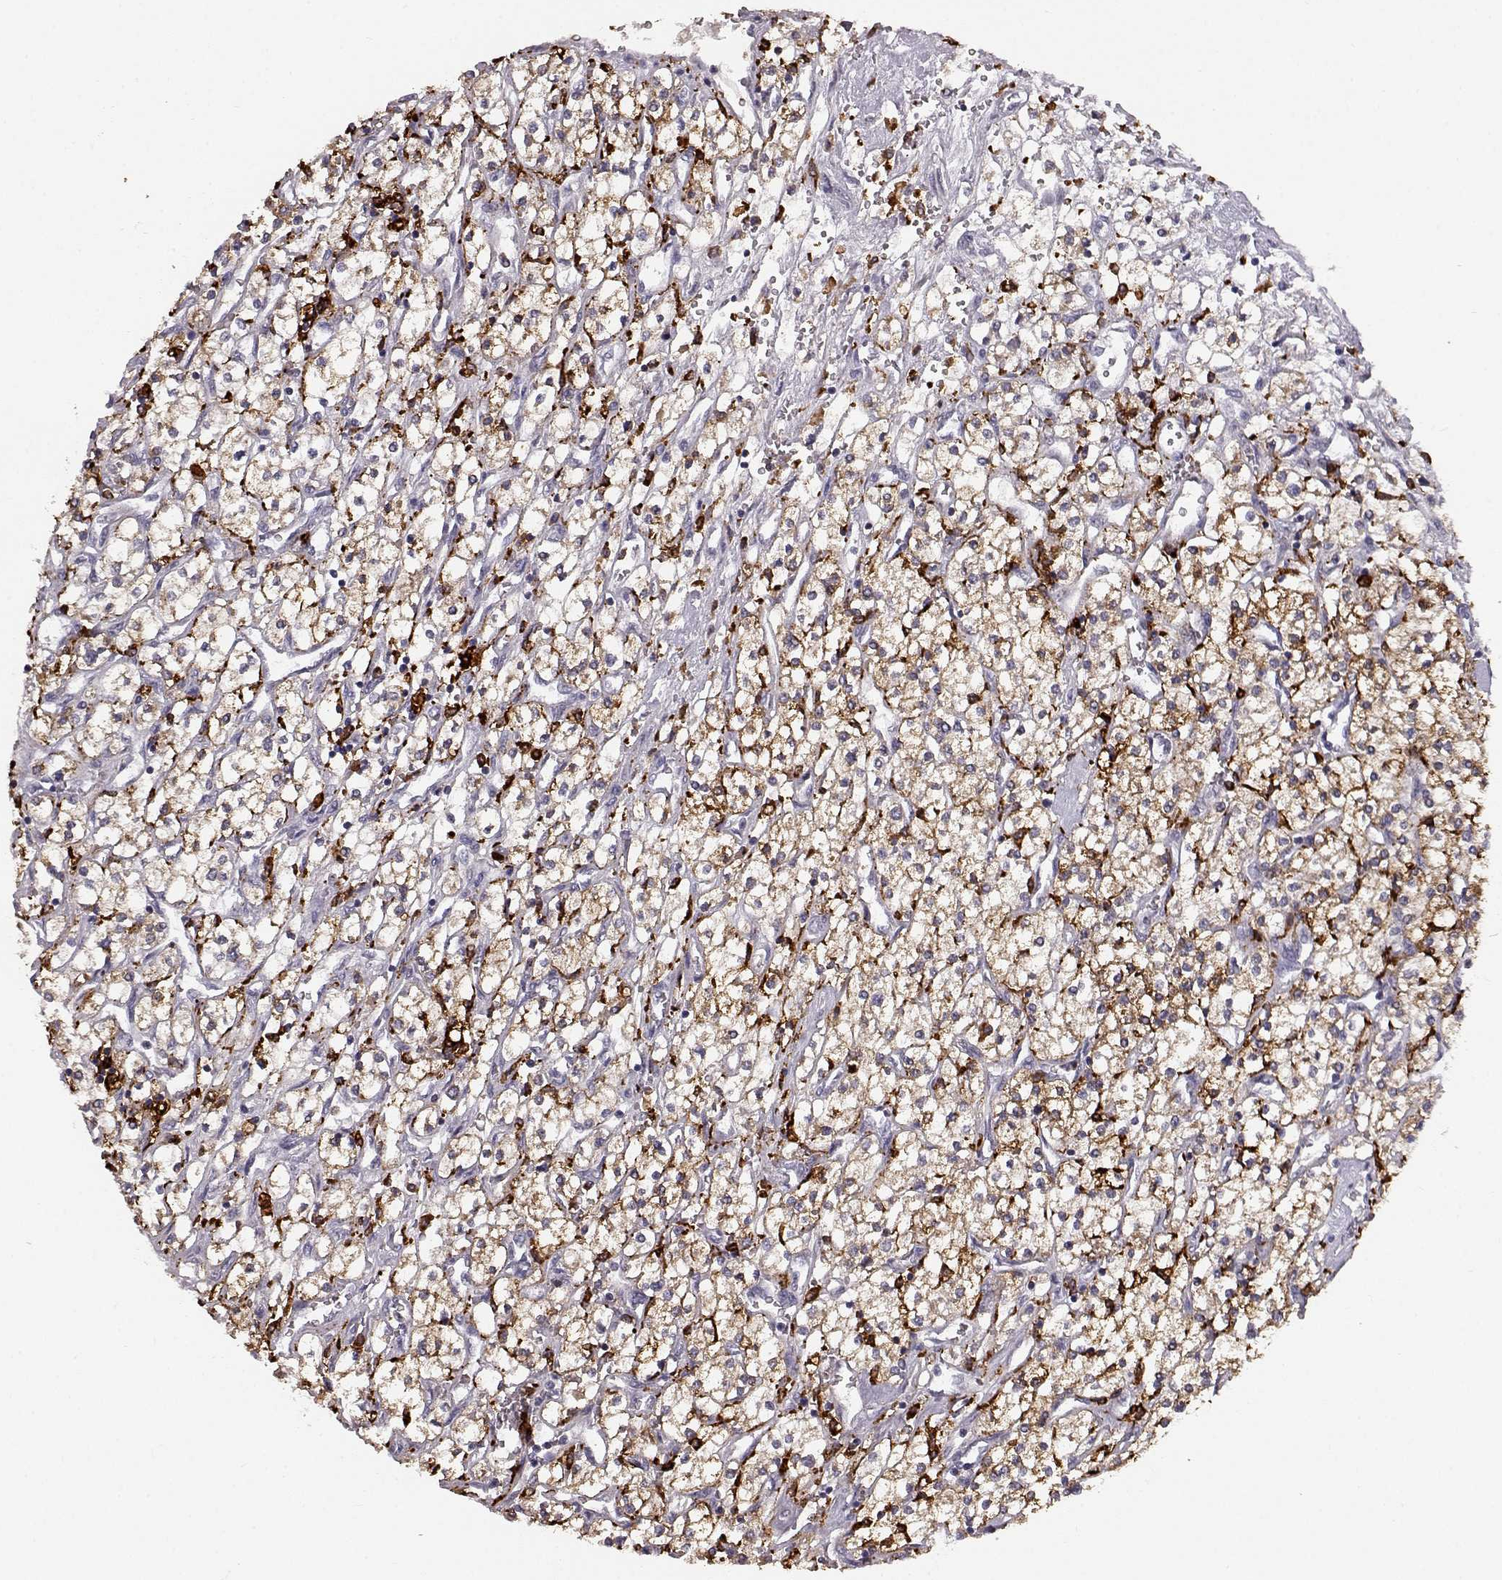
{"staining": {"intensity": "weak", "quantity": "<25%", "location": "cytoplasmic/membranous"}, "tissue": "renal cancer", "cell_type": "Tumor cells", "image_type": "cancer", "snomed": [{"axis": "morphology", "description": "Adenocarcinoma, NOS"}, {"axis": "topography", "description": "Kidney"}], "caption": "Tumor cells show no significant expression in renal adenocarcinoma. Brightfield microscopy of immunohistochemistry (IHC) stained with DAB (3,3'-diaminobenzidine) (brown) and hematoxylin (blue), captured at high magnification.", "gene": "CCNF", "patient": {"sex": "male", "age": 80}}